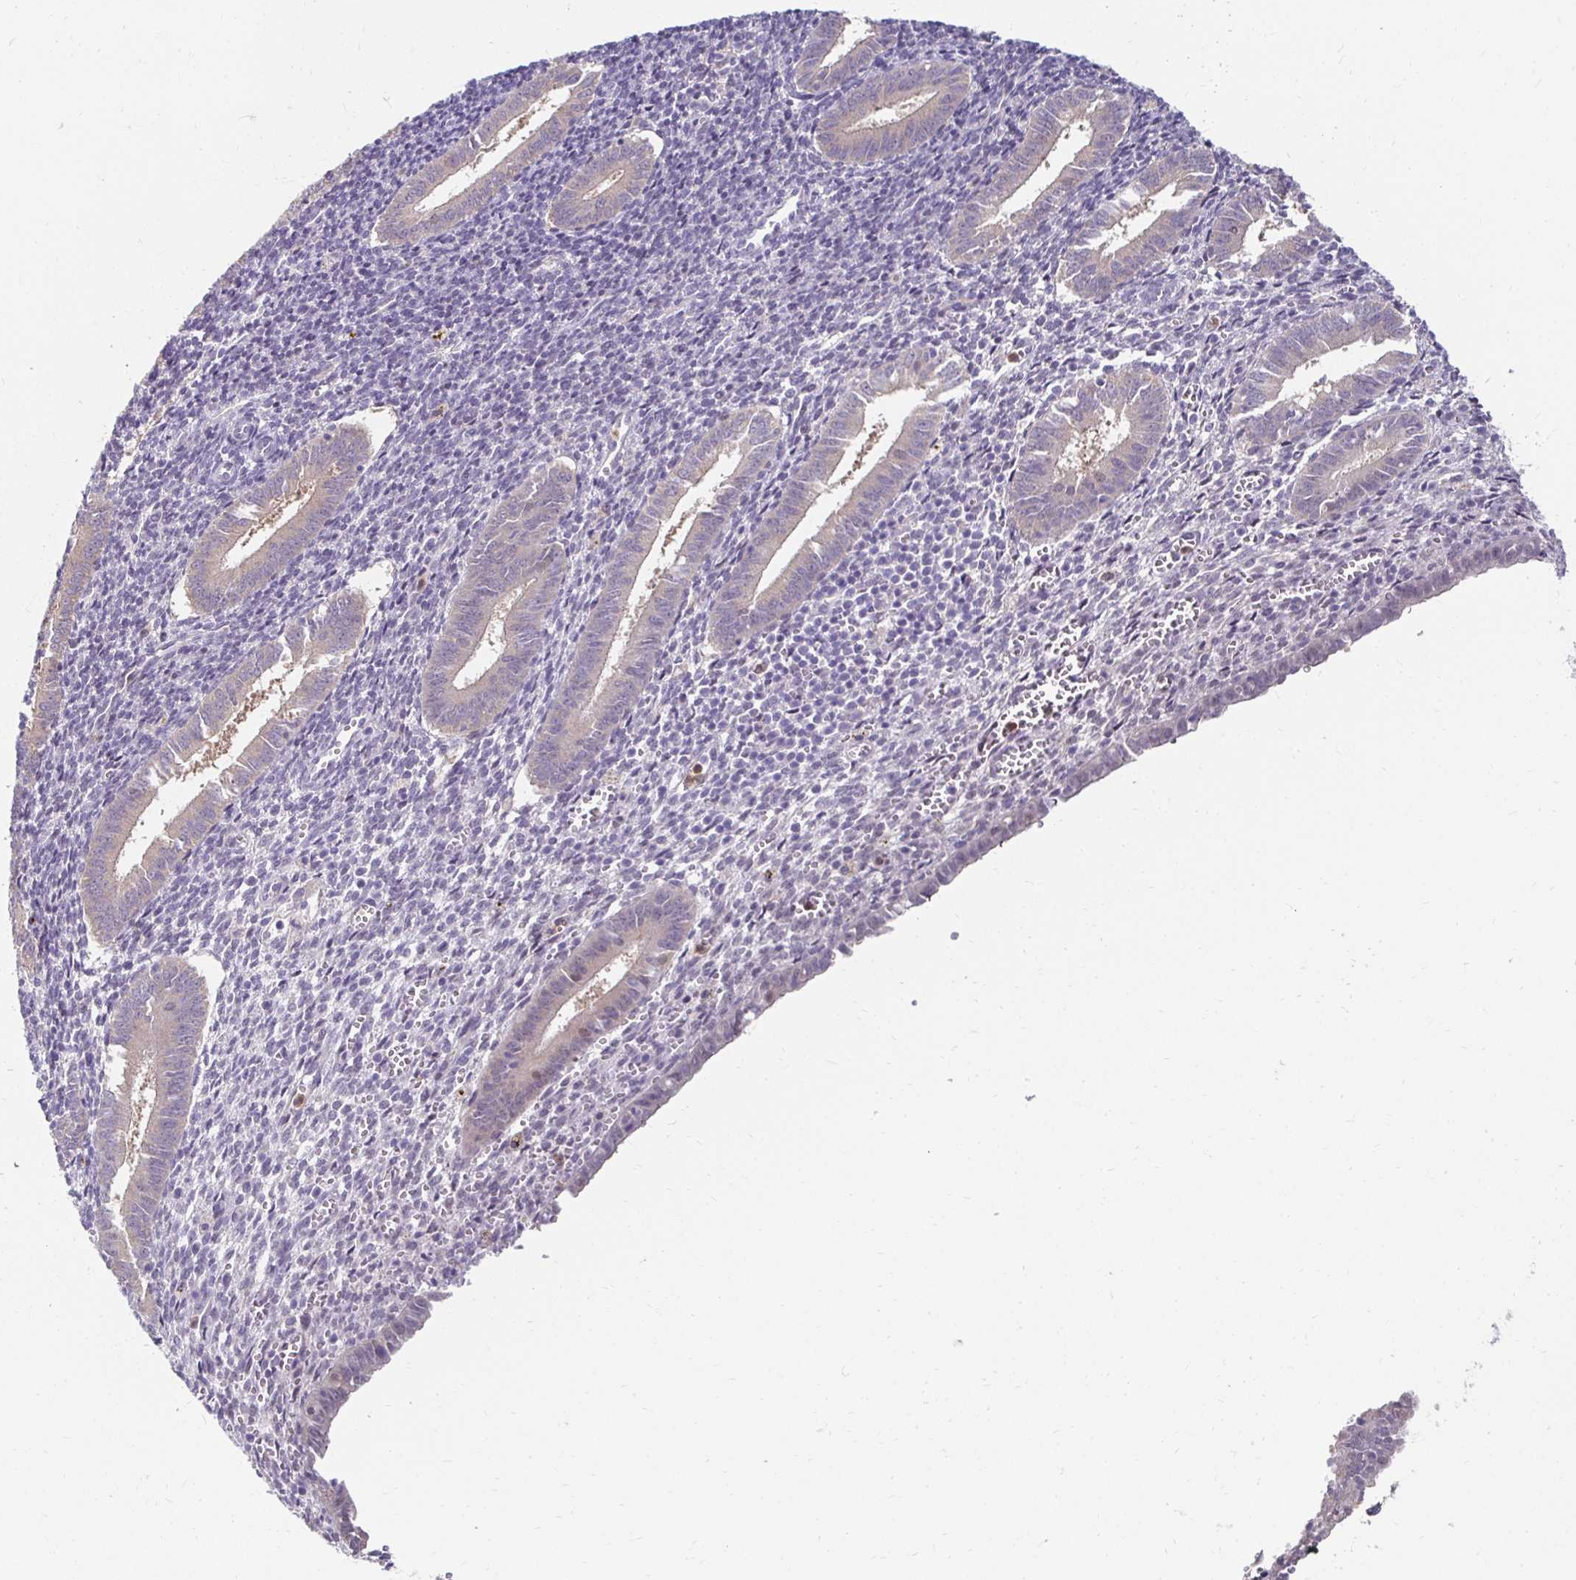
{"staining": {"intensity": "negative", "quantity": "none", "location": "none"}, "tissue": "endometrium", "cell_type": "Cells in endometrial stroma", "image_type": "normal", "snomed": [{"axis": "morphology", "description": "Normal tissue, NOS"}, {"axis": "topography", "description": "Endometrium"}], "caption": "Endometrium was stained to show a protein in brown. There is no significant expression in cells in endometrial stroma. The staining is performed using DAB brown chromogen with nuclei counter-stained in using hematoxylin.", "gene": "PADI2", "patient": {"sex": "female", "age": 25}}